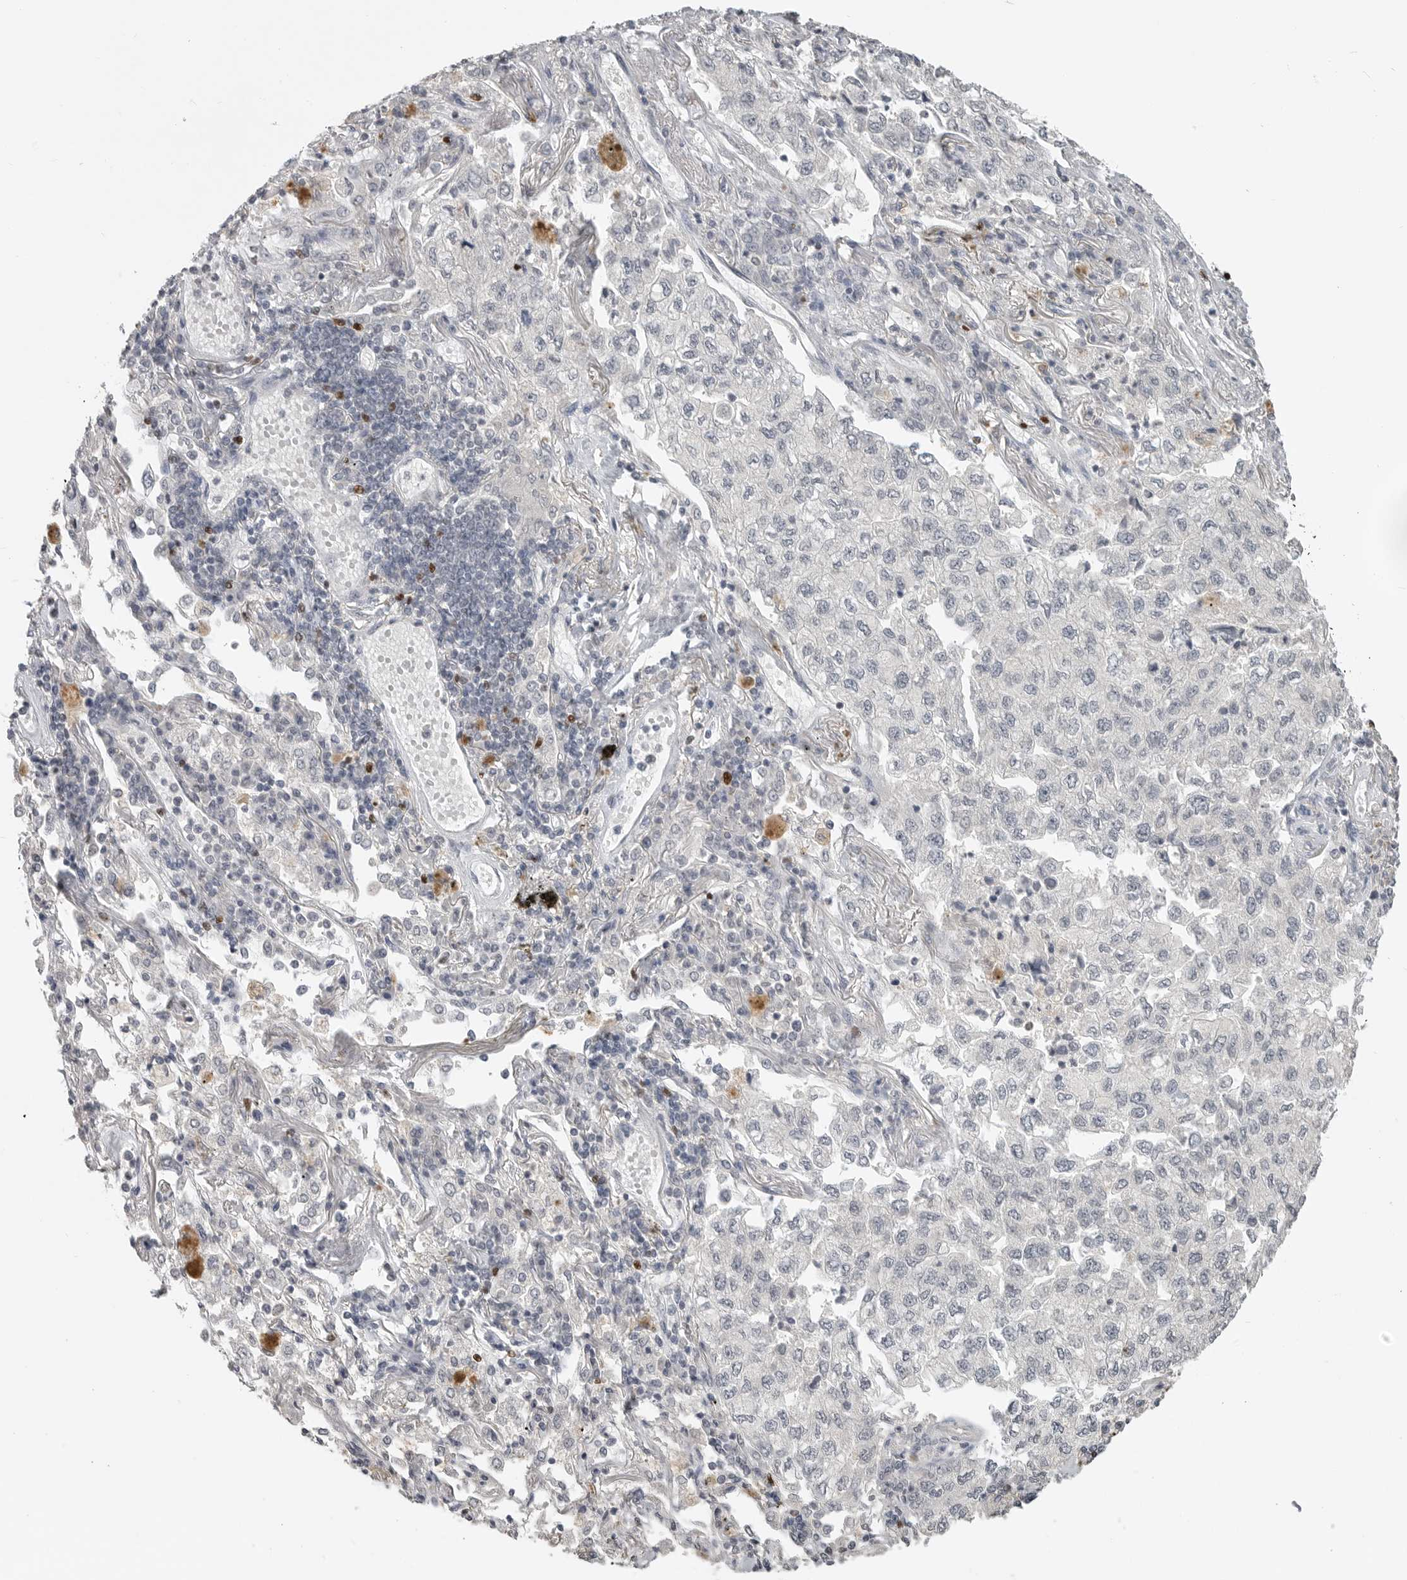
{"staining": {"intensity": "negative", "quantity": "none", "location": "none"}, "tissue": "lung cancer", "cell_type": "Tumor cells", "image_type": "cancer", "snomed": [{"axis": "morphology", "description": "Adenocarcinoma, NOS"}, {"axis": "topography", "description": "Lung"}], "caption": "Tumor cells are negative for brown protein staining in lung adenocarcinoma.", "gene": "FOXP3", "patient": {"sex": "male", "age": 63}}